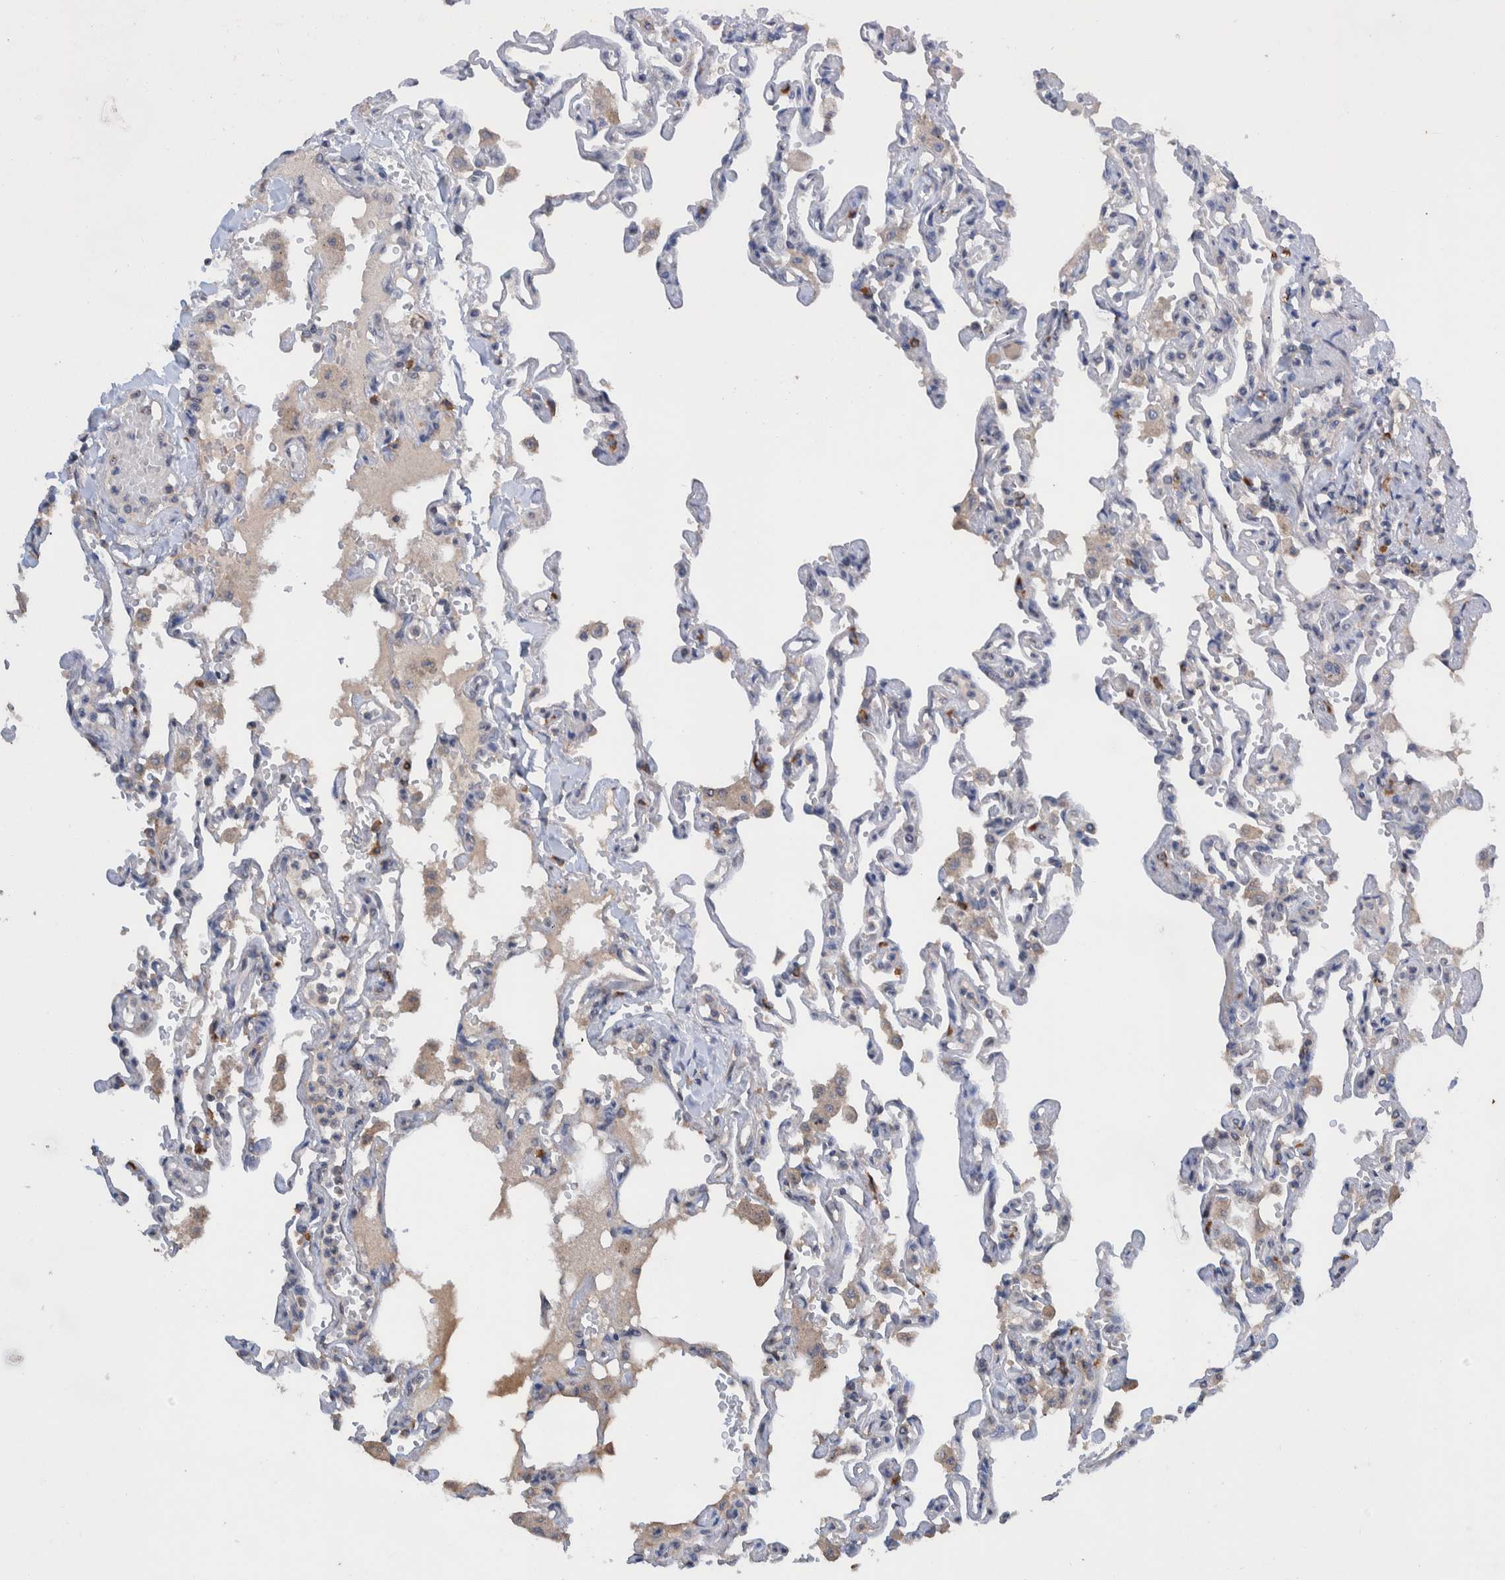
{"staining": {"intensity": "negative", "quantity": "none", "location": "none"}, "tissue": "lung", "cell_type": "Alveolar cells", "image_type": "normal", "snomed": [{"axis": "morphology", "description": "Normal tissue, NOS"}, {"axis": "topography", "description": "Lung"}], "caption": "Protein analysis of benign lung displays no significant positivity in alveolar cells.", "gene": "PLPBP", "patient": {"sex": "male", "age": 21}}